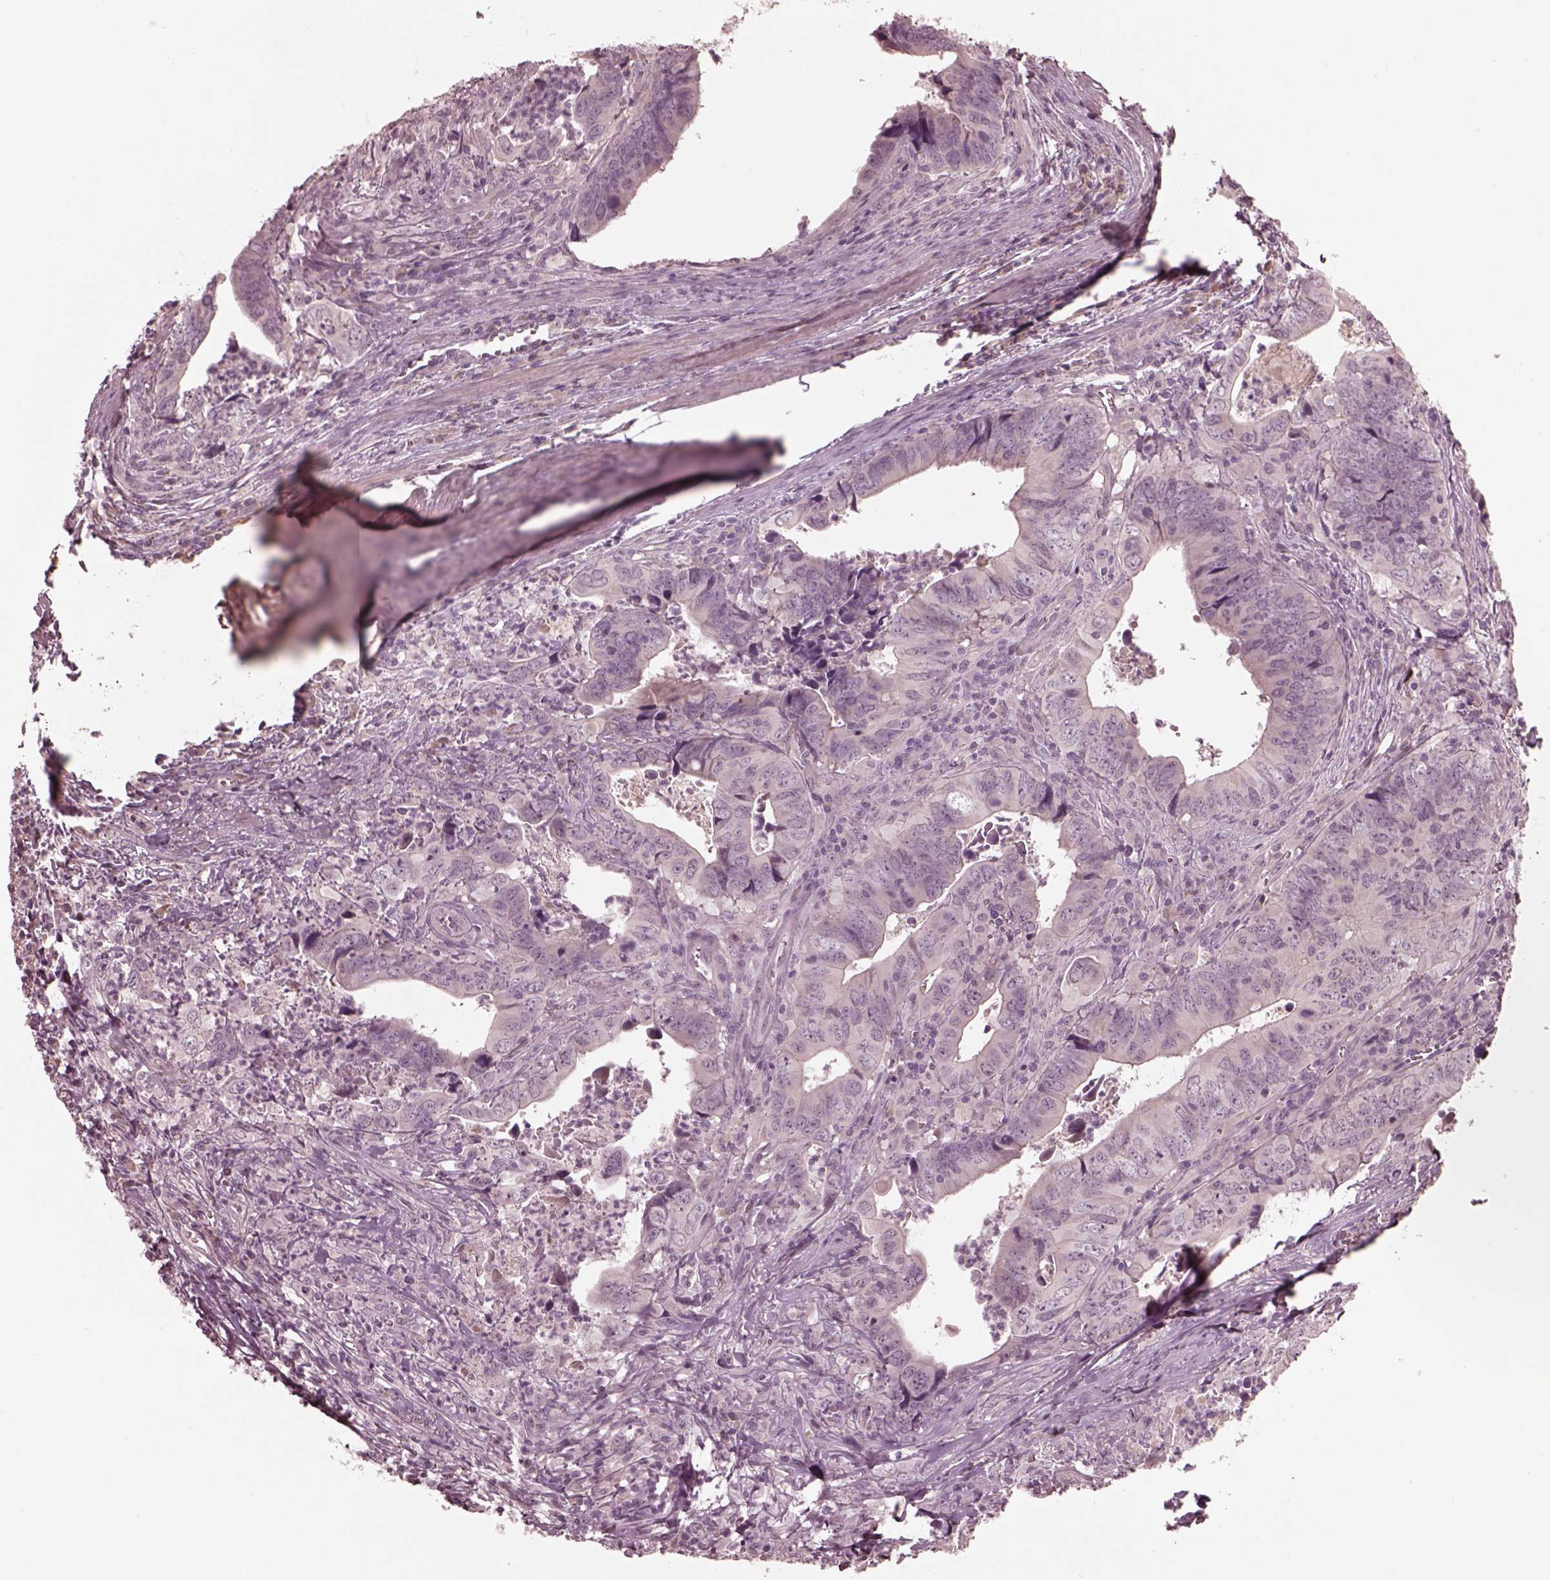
{"staining": {"intensity": "negative", "quantity": "none", "location": "none"}, "tissue": "colorectal cancer", "cell_type": "Tumor cells", "image_type": "cancer", "snomed": [{"axis": "morphology", "description": "Adenocarcinoma, NOS"}, {"axis": "topography", "description": "Colon"}], "caption": "Tumor cells show no significant protein expression in colorectal cancer.", "gene": "VWA5B1", "patient": {"sex": "female", "age": 82}}